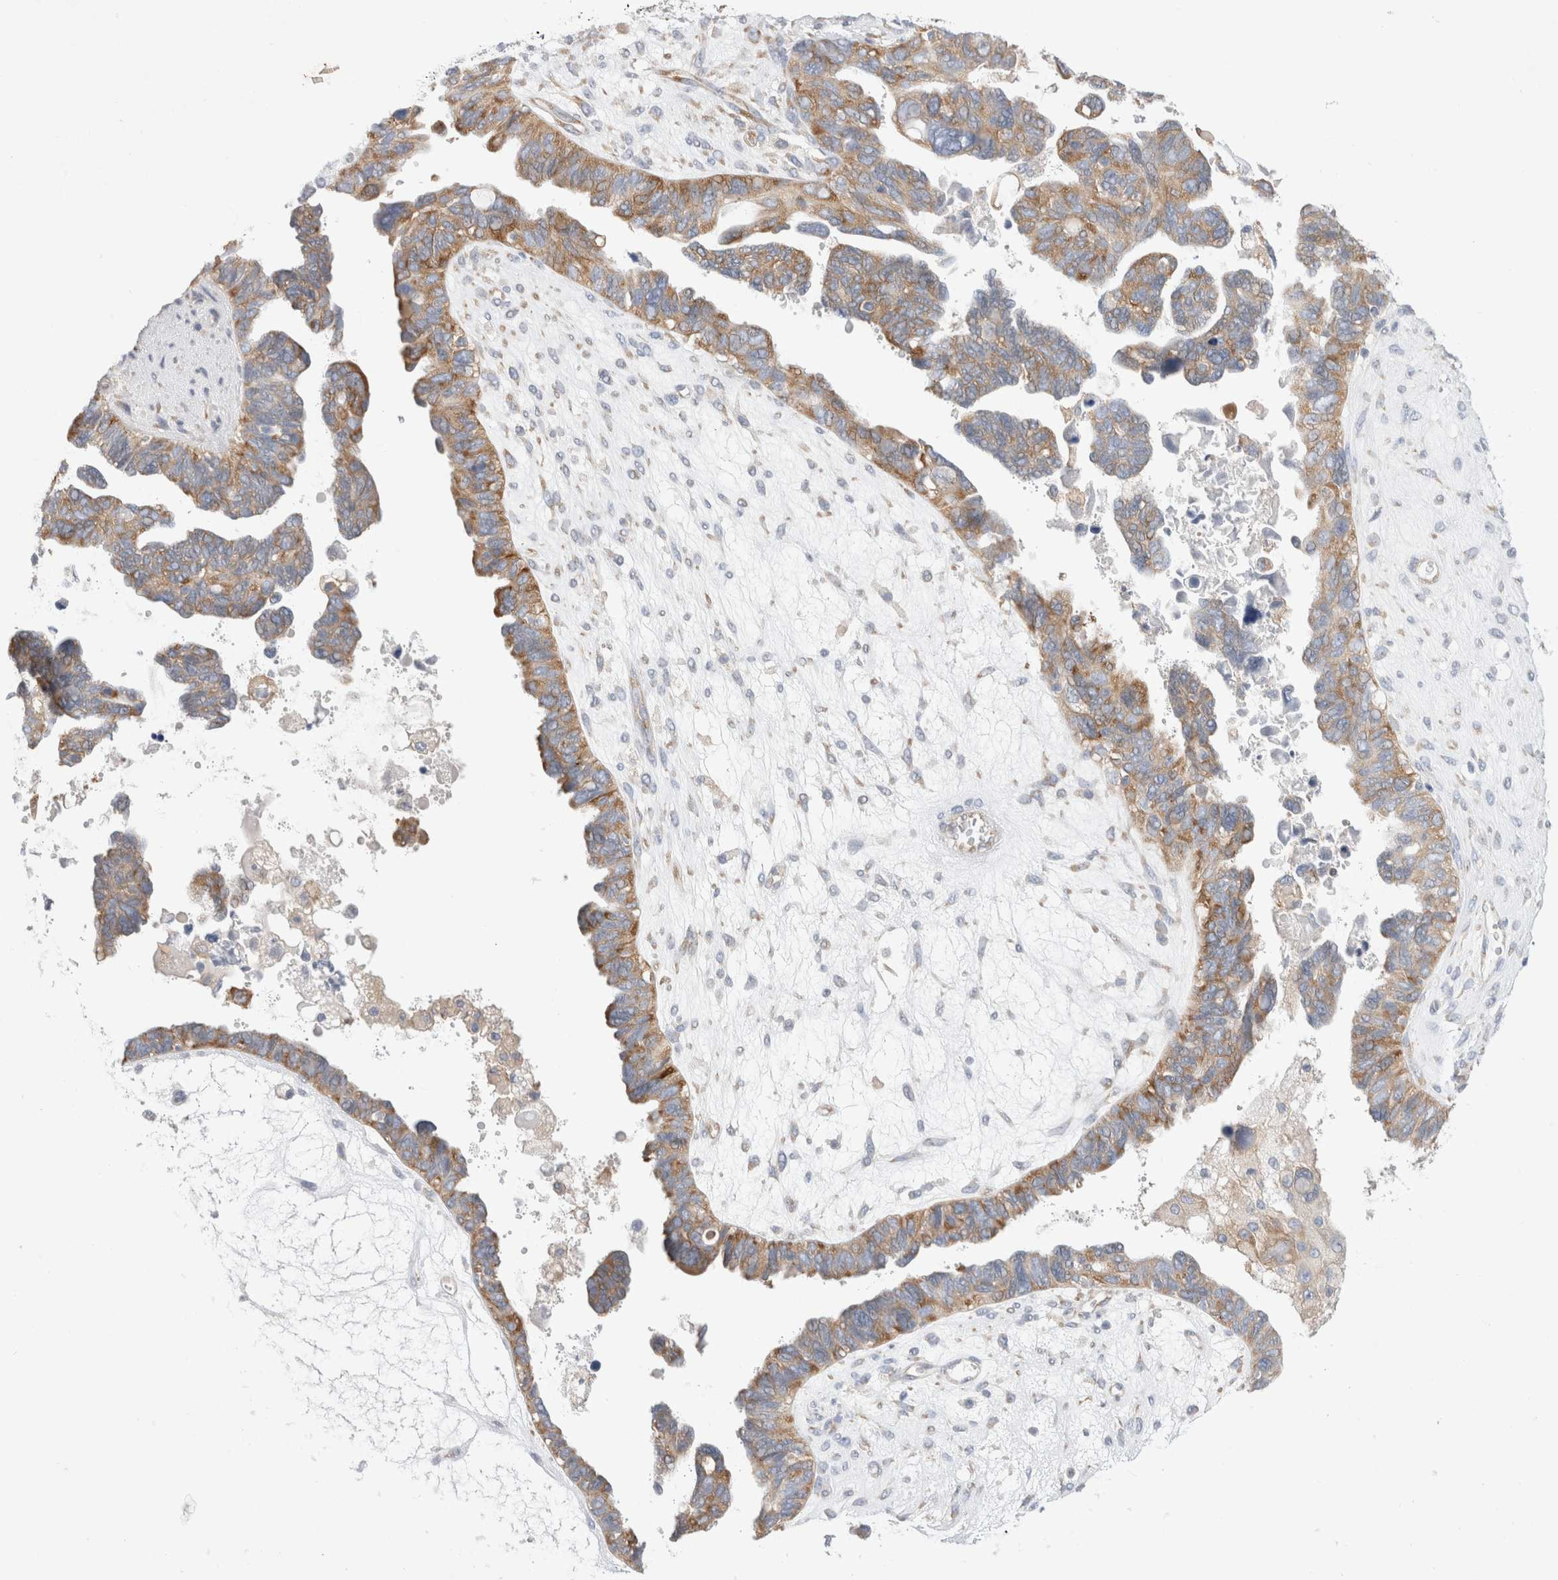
{"staining": {"intensity": "moderate", "quantity": ">75%", "location": "cytoplasmic/membranous"}, "tissue": "ovarian cancer", "cell_type": "Tumor cells", "image_type": "cancer", "snomed": [{"axis": "morphology", "description": "Cystadenocarcinoma, serous, NOS"}, {"axis": "topography", "description": "Ovary"}], "caption": "High-power microscopy captured an IHC histopathology image of serous cystadenocarcinoma (ovarian), revealing moderate cytoplasmic/membranous expression in about >75% of tumor cells.", "gene": "ZNF23", "patient": {"sex": "female", "age": 79}}